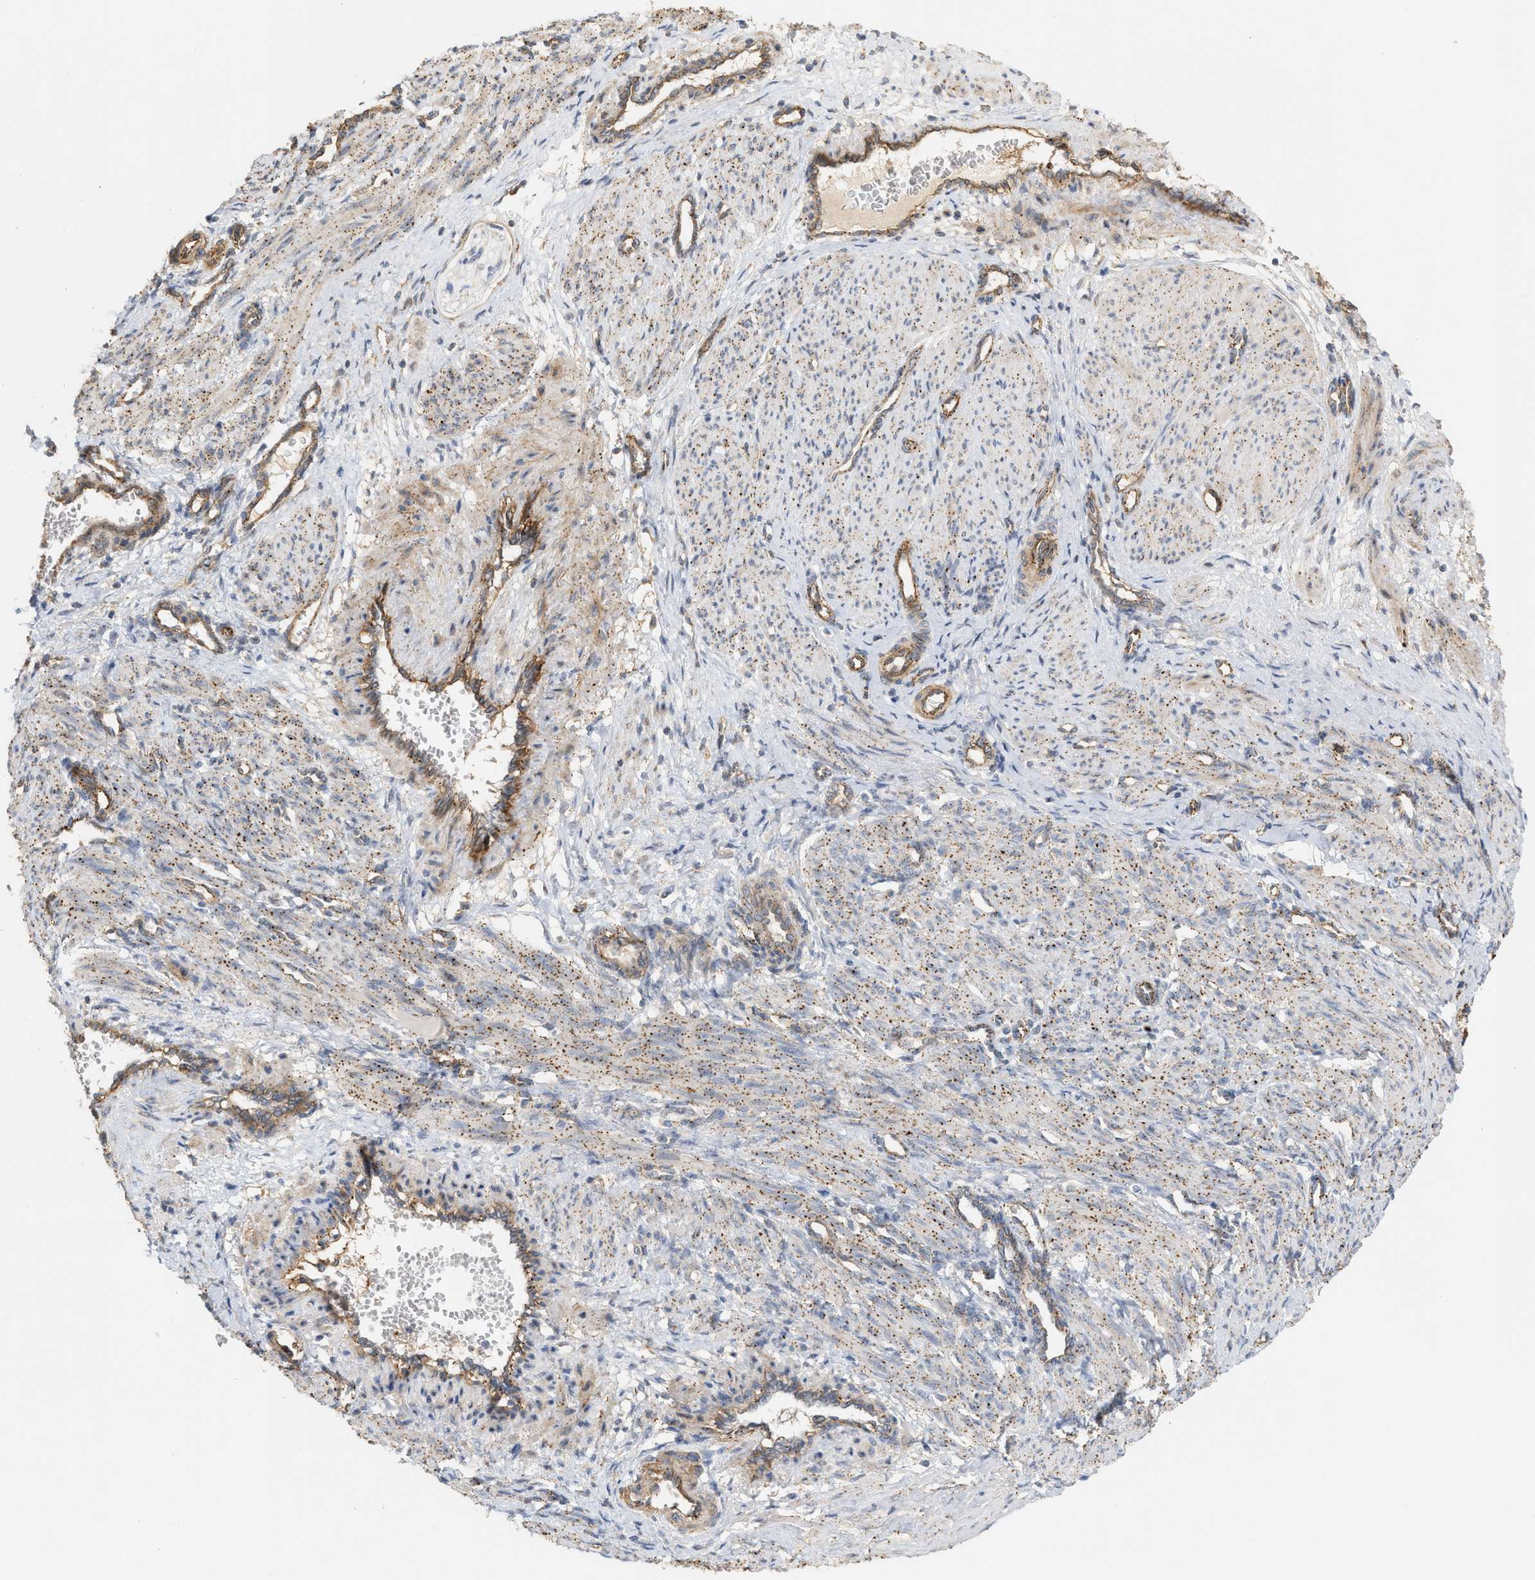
{"staining": {"intensity": "moderate", "quantity": ">75%", "location": "cytoplasmic/membranous"}, "tissue": "smooth muscle", "cell_type": "Smooth muscle cells", "image_type": "normal", "snomed": [{"axis": "morphology", "description": "Normal tissue, NOS"}, {"axis": "topography", "description": "Endometrium"}], "caption": "Smooth muscle was stained to show a protein in brown. There is medium levels of moderate cytoplasmic/membranous expression in about >75% of smooth muscle cells. (IHC, brightfield microscopy, high magnification).", "gene": "SVOP", "patient": {"sex": "female", "age": 33}}